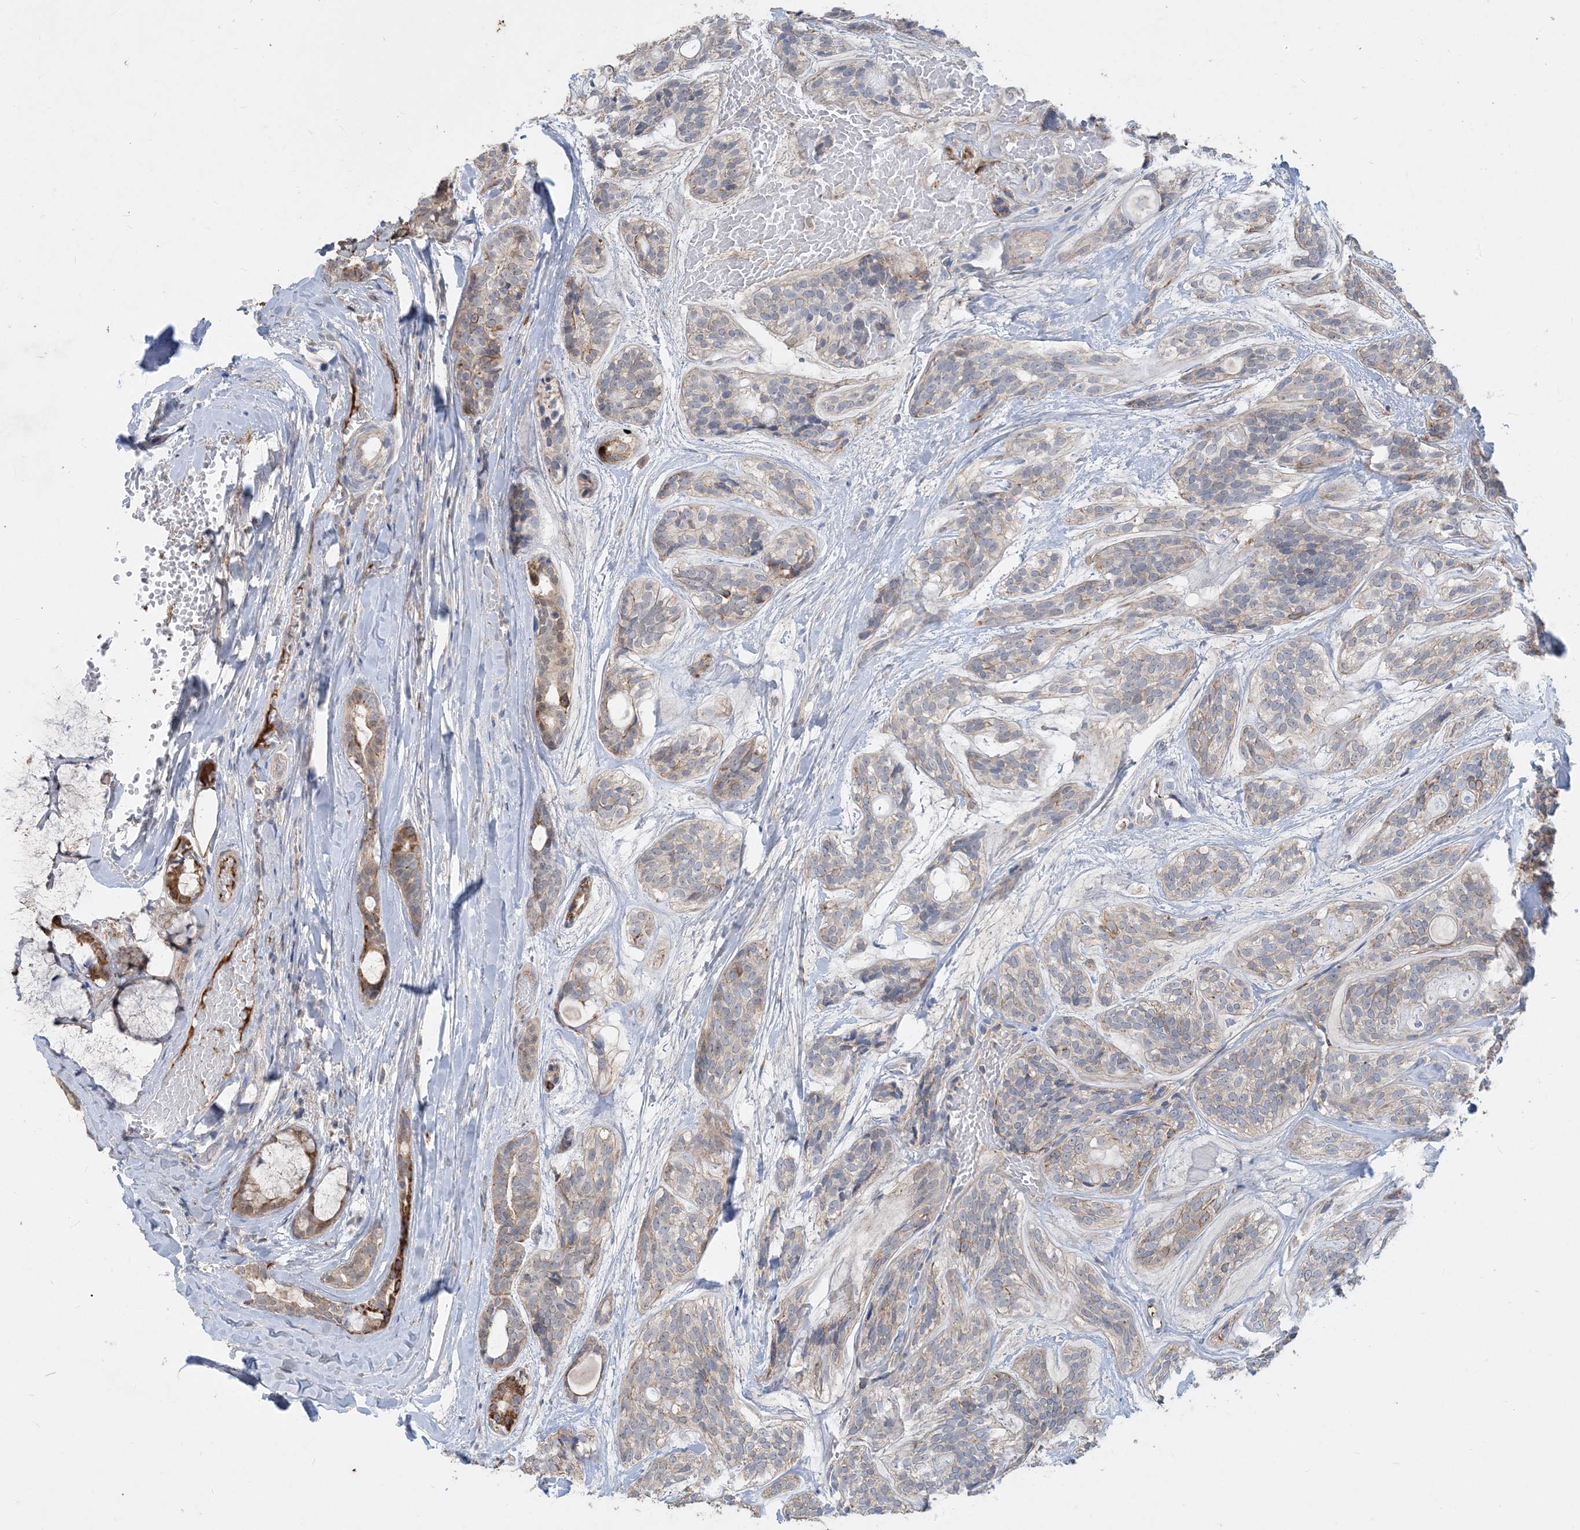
{"staining": {"intensity": "weak", "quantity": "<25%", "location": "cytoplasmic/membranous"}, "tissue": "head and neck cancer", "cell_type": "Tumor cells", "image_type": "cancer", "snomed": [{"axis": "morphology", "description": "Adenocarcinoma, NOS"}, {"axis": "topography", "description": "Head-Neck"}], "caption": "Tumor cells are negative for protein expression in human head and neck cancer.", "gene": "ECHDC1", "patient": {"sex": "male", "age": 66}}